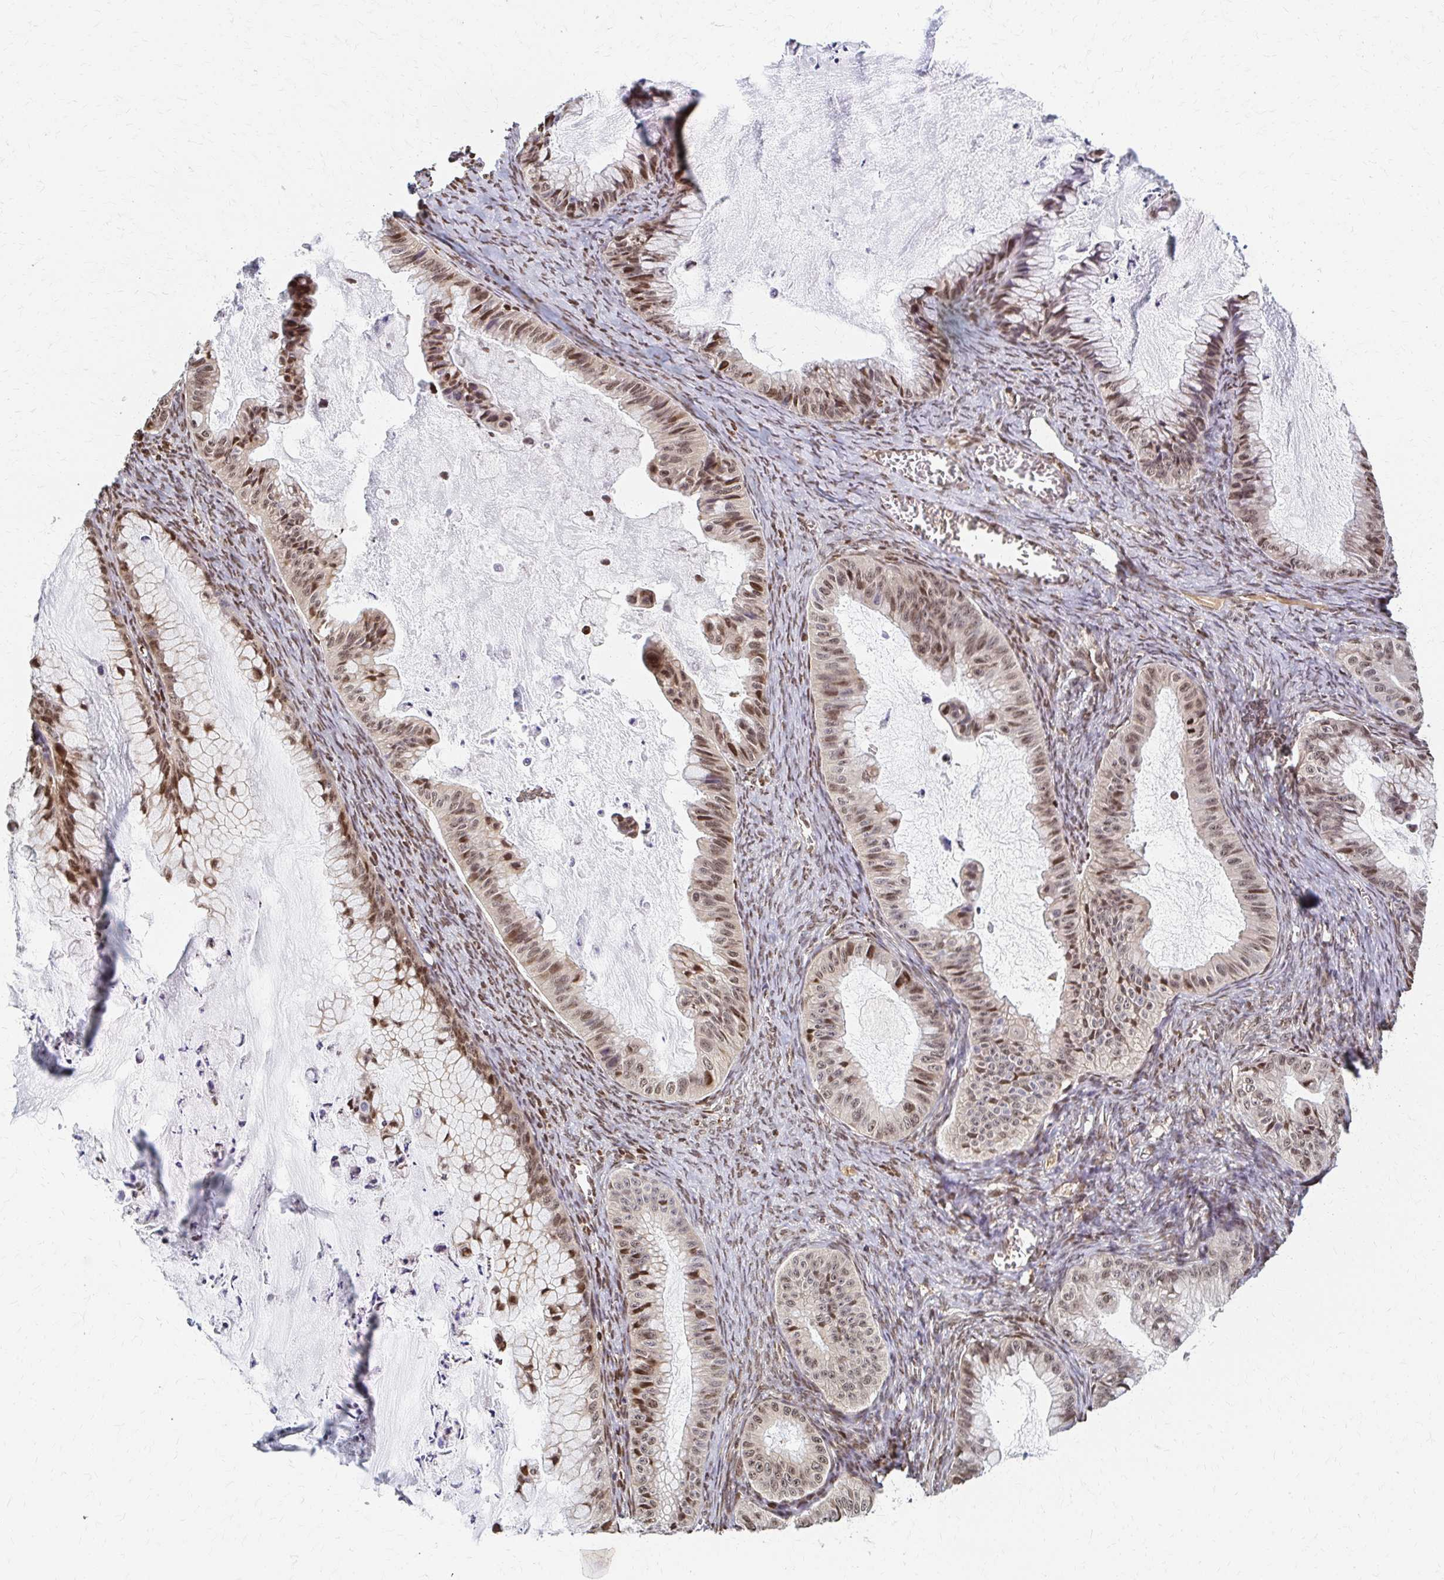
{"staining": {"intensity": "moderate", "quantity": "25%-75%", "location": "nuclear"}, "tissue": "ovarian cancer", "cell_type": "Tumor cells", "image_type": "cancer", "snomed": [{"axis": "morphology", "description": "Cystadenocarcinoma, mucinous, NOS"}, {"axis": "topography", "description": "Ovary"}], "caption": "IHC image of ovarian mucinous cystadenocarcinoma stained for a protein (brown), which demonstrates medium levels of moderate nuclear expression in about 25%-75% of tumor cells.", "gene": "PSMD7", "patient": {"sex": "female", "age": 72}}